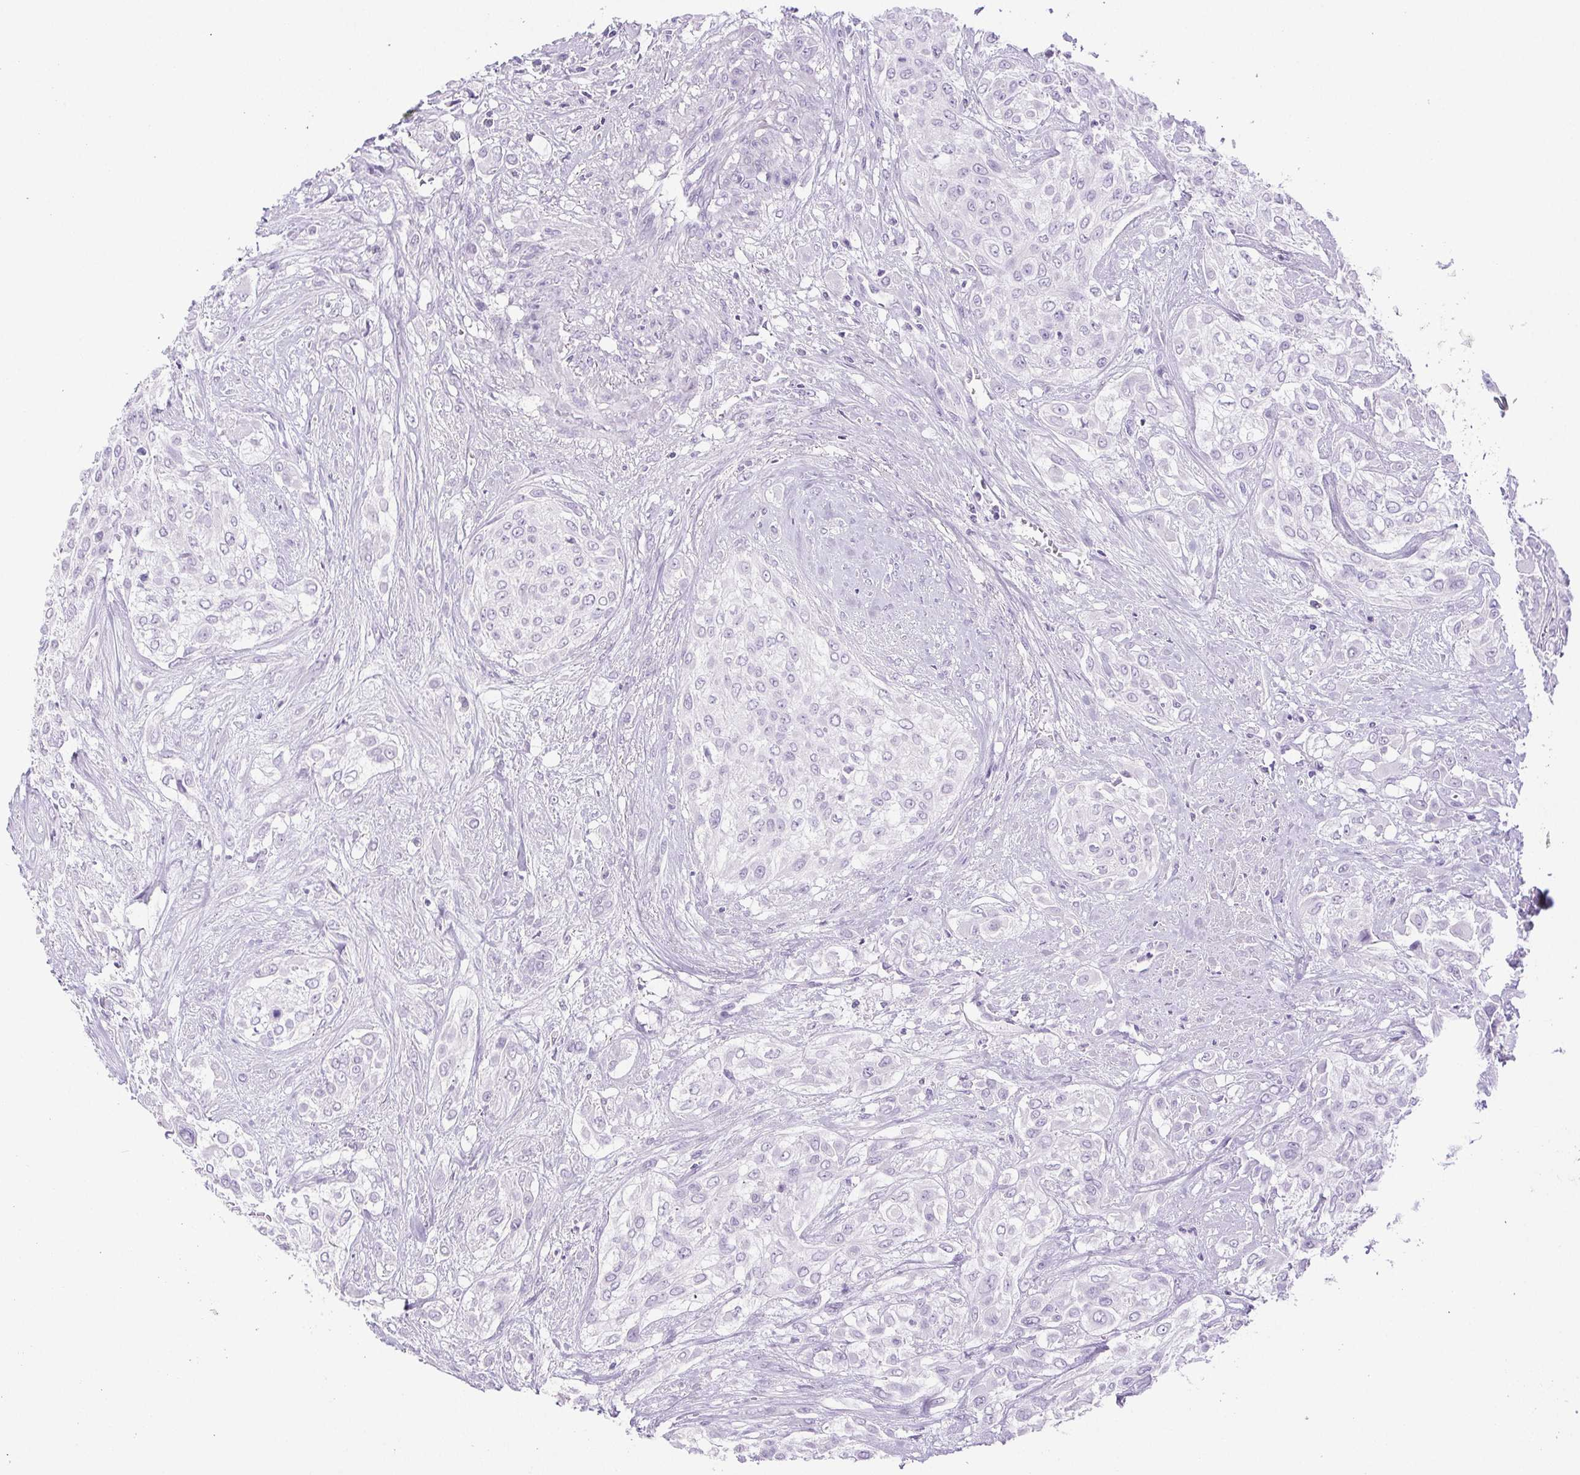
{"staining": {"intensity": "negative", "quantity": "none", "location": "none"}, "tissue": "urothelial cancer", "cell_type": "Tumor cells", "image_type": "cancer", "snomed": [{"axis": "morphology", "description": "Urothelial carcinoma, High grade"}, {"axis": "topography", "description": "Urinary bladder"}], "caption": "The IHC histopathology image has no significant expression in tumor cells of urothelial cancer tissue. The staining is performed using DAB (3,3'-diaminobenzidine) brown chromogen with nuclei counter-stained in using hematoxylin.", "gene": "HLA-G", "patient": {"sex": "male", "age": 57}}